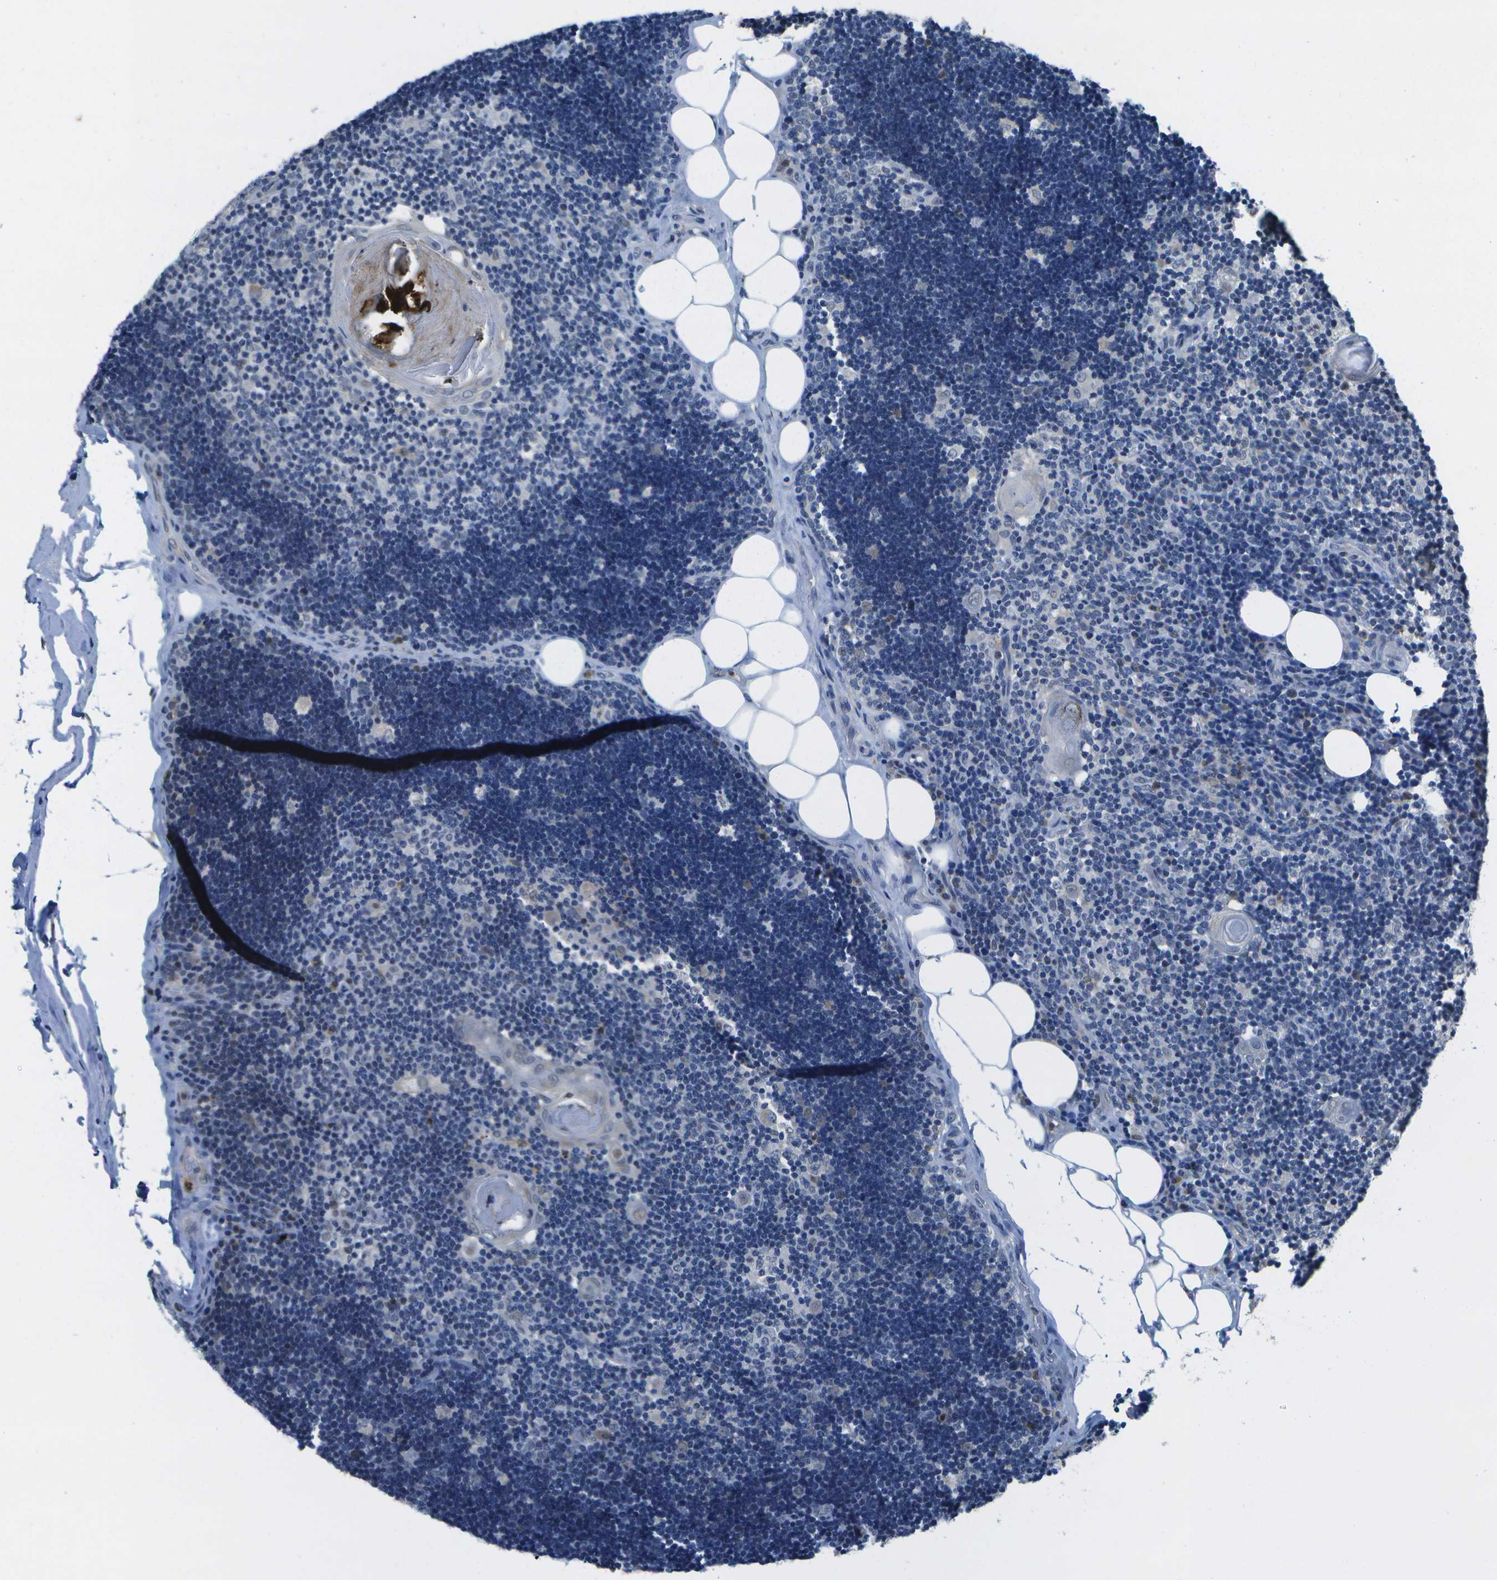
{"staining": {"intensity": "weak", "quantity": "<25%", "location": "nuclear"}, "tissue": "lymph node", "cell_type": "Germinal center cells", "image_type": "normal", "snomed": [{"axis": "morphology", "description": "Normal tissue, NOS"}, {"axis": "topography", "description": "Lymph node"}], "caption": "A high-resolution image shows IHC staining of normal lymph node, which reveals no significant expression in germinal center cells.", "gene": "DSE", "patient": {"sex": "male", "age": 33}}